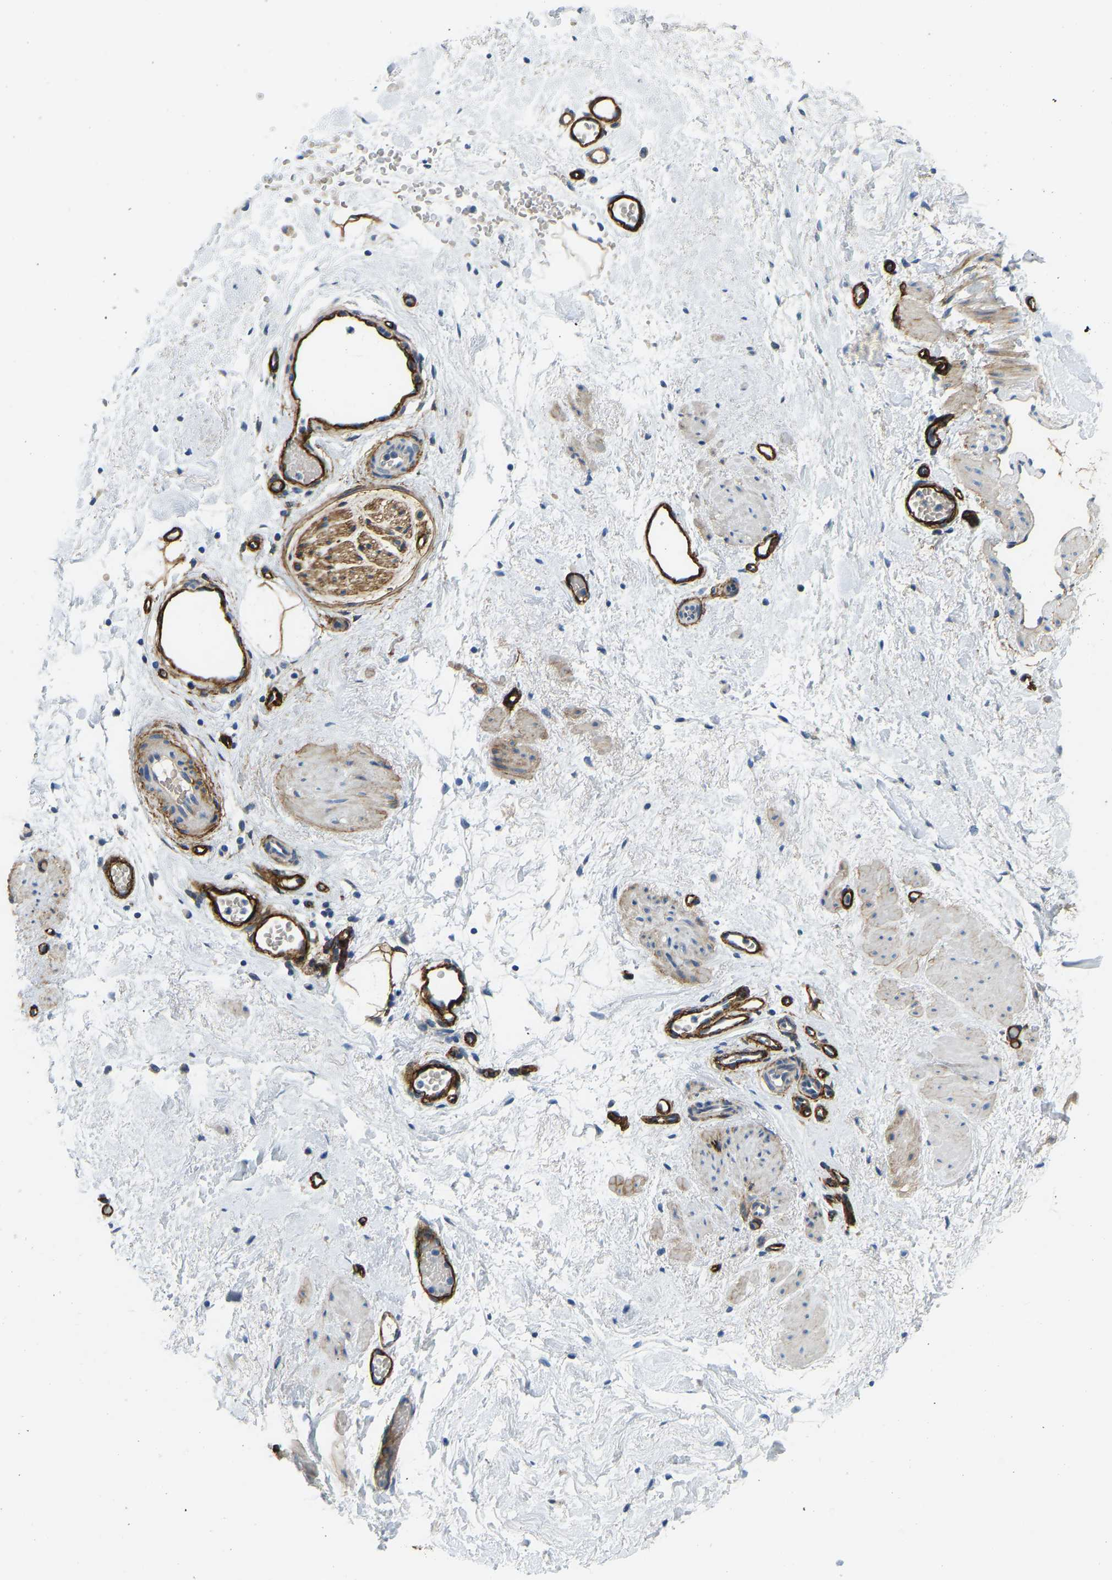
{"staining": {"intensity": "moderate", "quantity": "<25%", "location": "cytoplasmic/membranous"}, "tissue": "adipose tissue", "cell_type": "Adipocytes", "image_type": "normal", "snomed": [{"axis": "morphology", "description": "Normal tissue, NOS"}, {"axis": "topography", "description": "Soft tissue"}], "caption": "Normal adipose tissue was stained to show a protein in brown. There is low levels of moderate cytoplasmic/membranous staining in approximately <25% of adipocytes. The staining is performed using DAB brown chromogen to label protein expression. The nuclei are counter-stained blue using hematoxylin.", "gene": "COL15A1", "patient": {"sex": "male", "age": 72}}